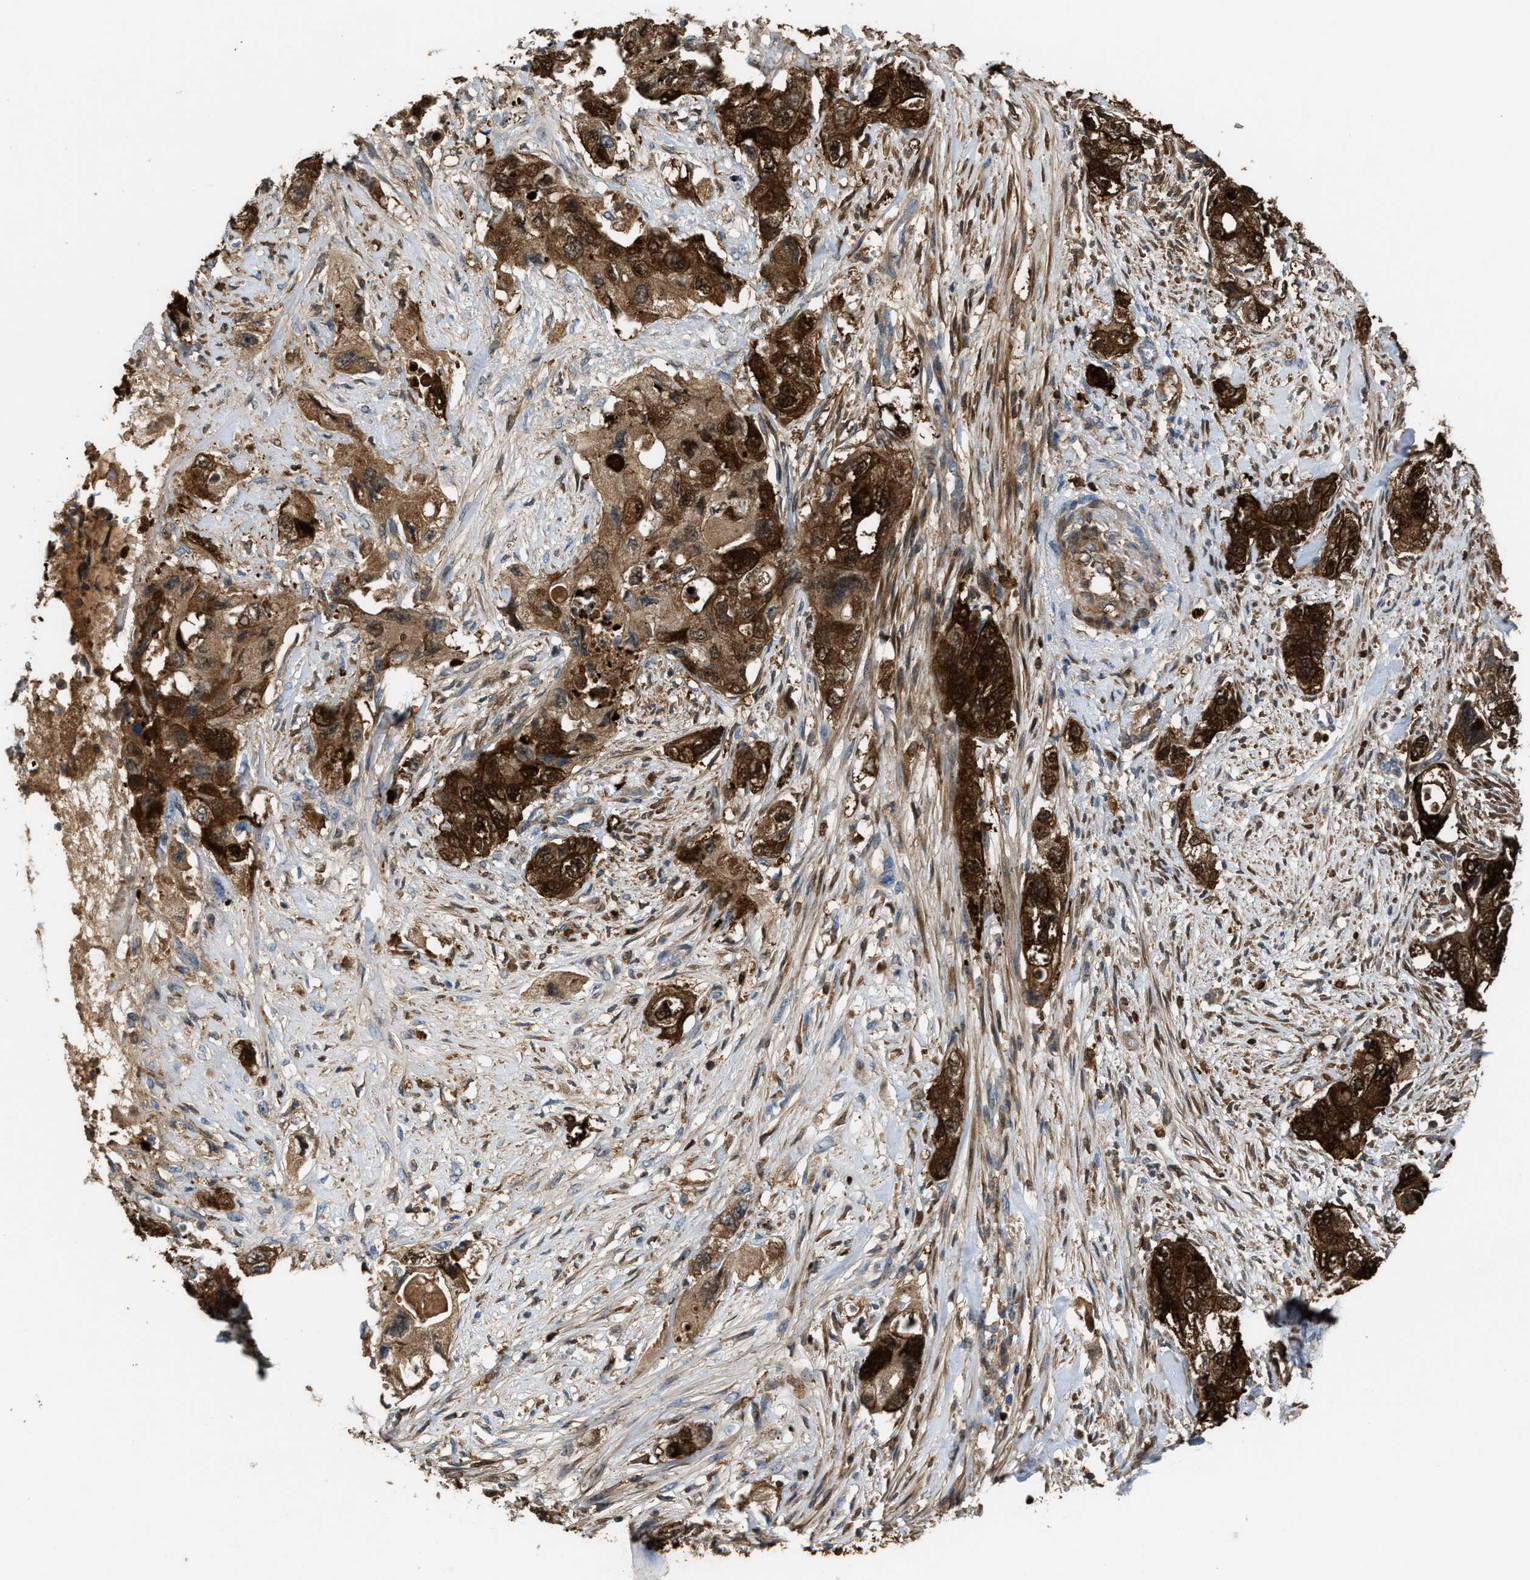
{"staining": {"intensity": "strong", "quantity": ">75%", "location": "cytoplasmic/membranous"}, "tissue": "pancreatic cancer", "cell_type": "Tumor cells", "image_type": "cancer", "snomed": [{"axis": "morphology", "description": "Adenocarcinoma, NOS"}, {"axis": "topography", "description": "Pancreas"}], "caption": "Strong cytoplasmic/membranous staining is appreciated in approximately >75% of tumor cells in pancreatic adenocarcinoma. The protein is stained brown, and the nuclei are stained in blue (DAB (3,3'-diaminobenzidine) IHC with brightfield microscopy, high magnification).", "gene": "SERPINB5", "patient": {"sex": "female", "age": 73}}